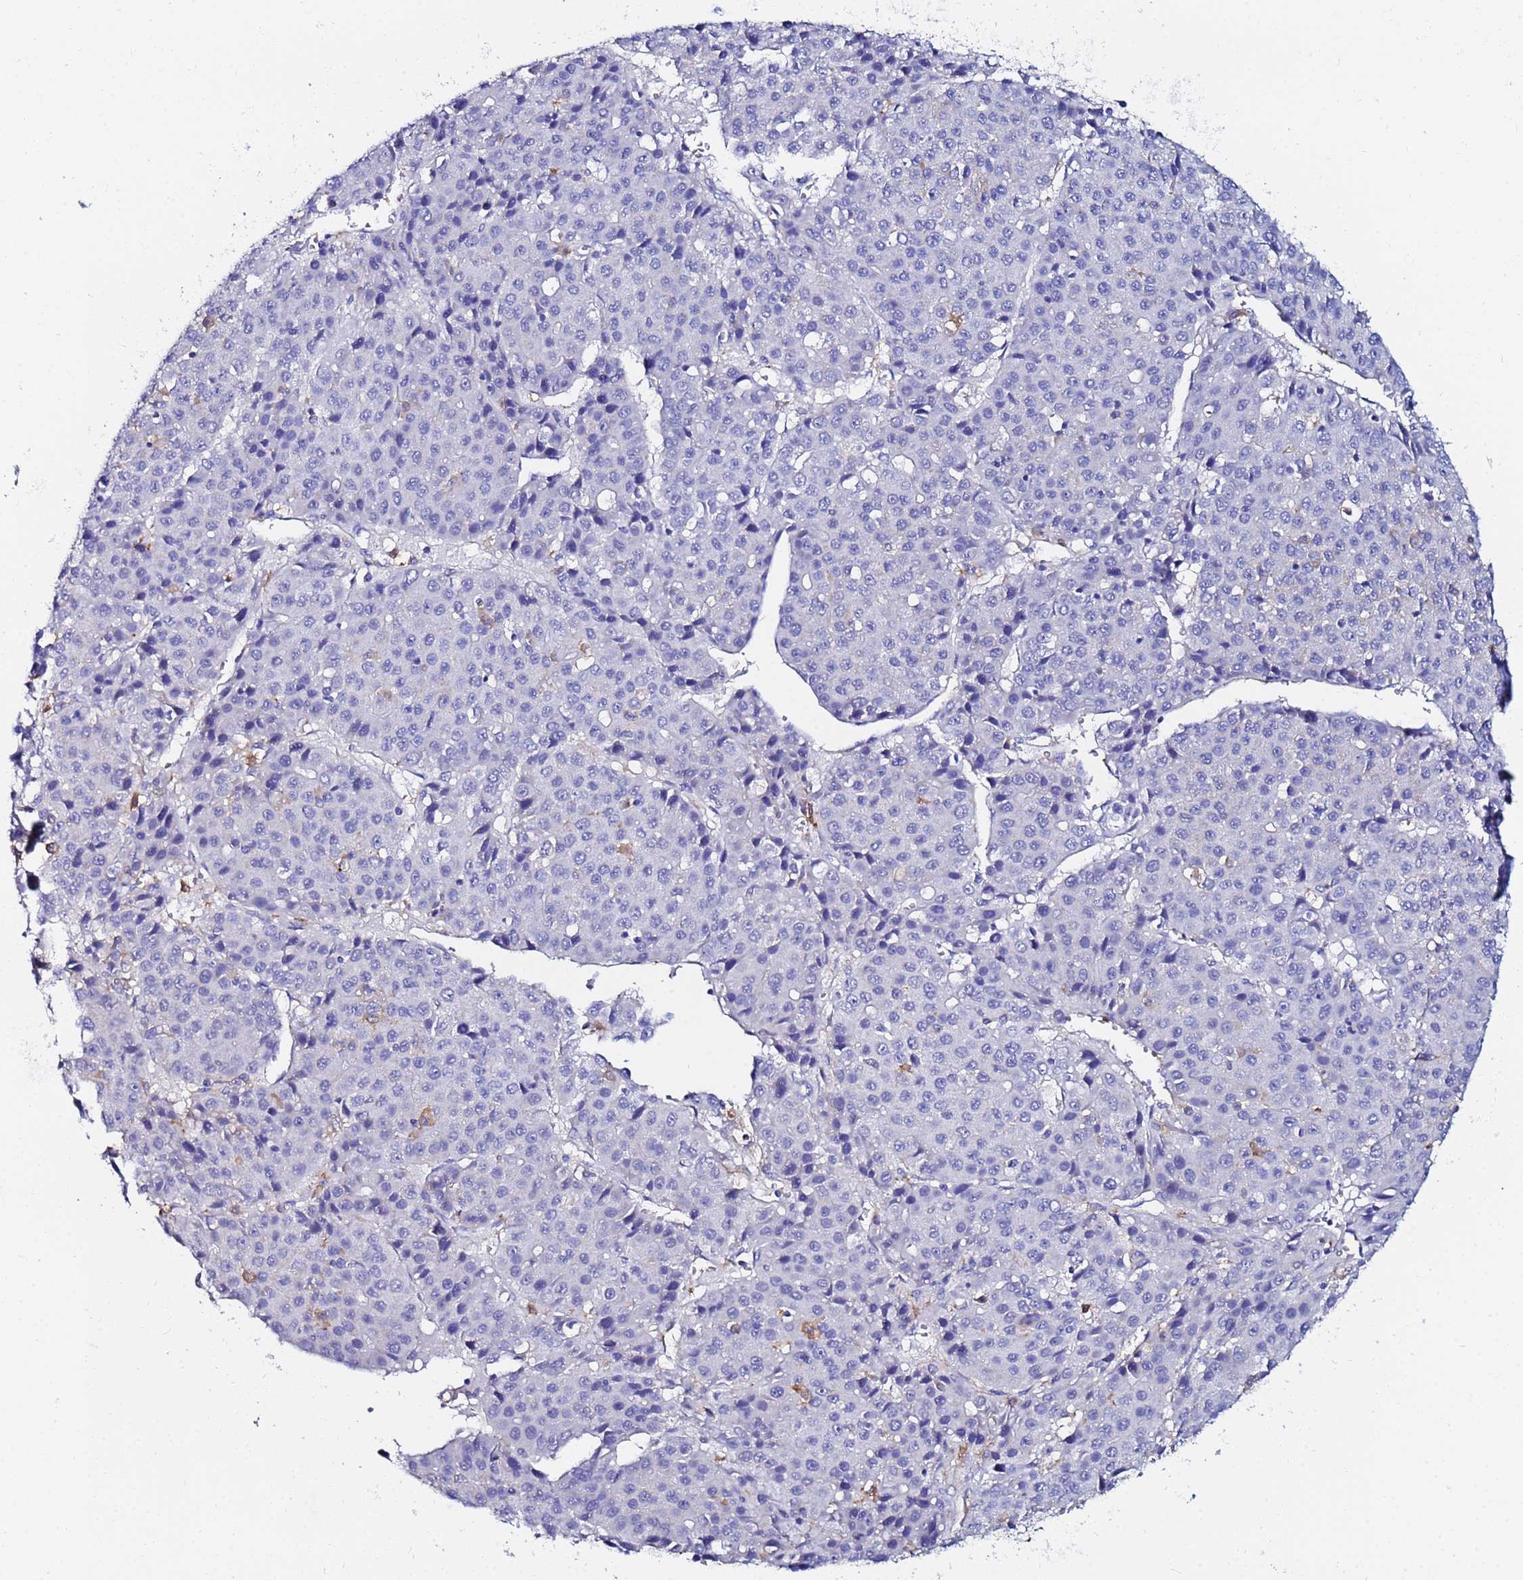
{"staining": {"intensity": "negative", "quantity": "none", "location": "none"}, "tissue": "liver cancer", "cell_type": "Tumor cells", "image_type": "cancer", "snomed": [{"axis": "morphology", "description": "Carcinoma, Hepatocellular, NOS"}, {"axis": "topography", "description": "Liver"}], "caption": "This photomicrograph is of hepatocellular carcinoma (liver) stained with immunohistochemistry (IHC) to label a protein in brown with the nuclei are counter-stained blue. There is no positivity in tumor cells.", "gene": "BASP1", "patient": {"sex": "male", "age": 55}}